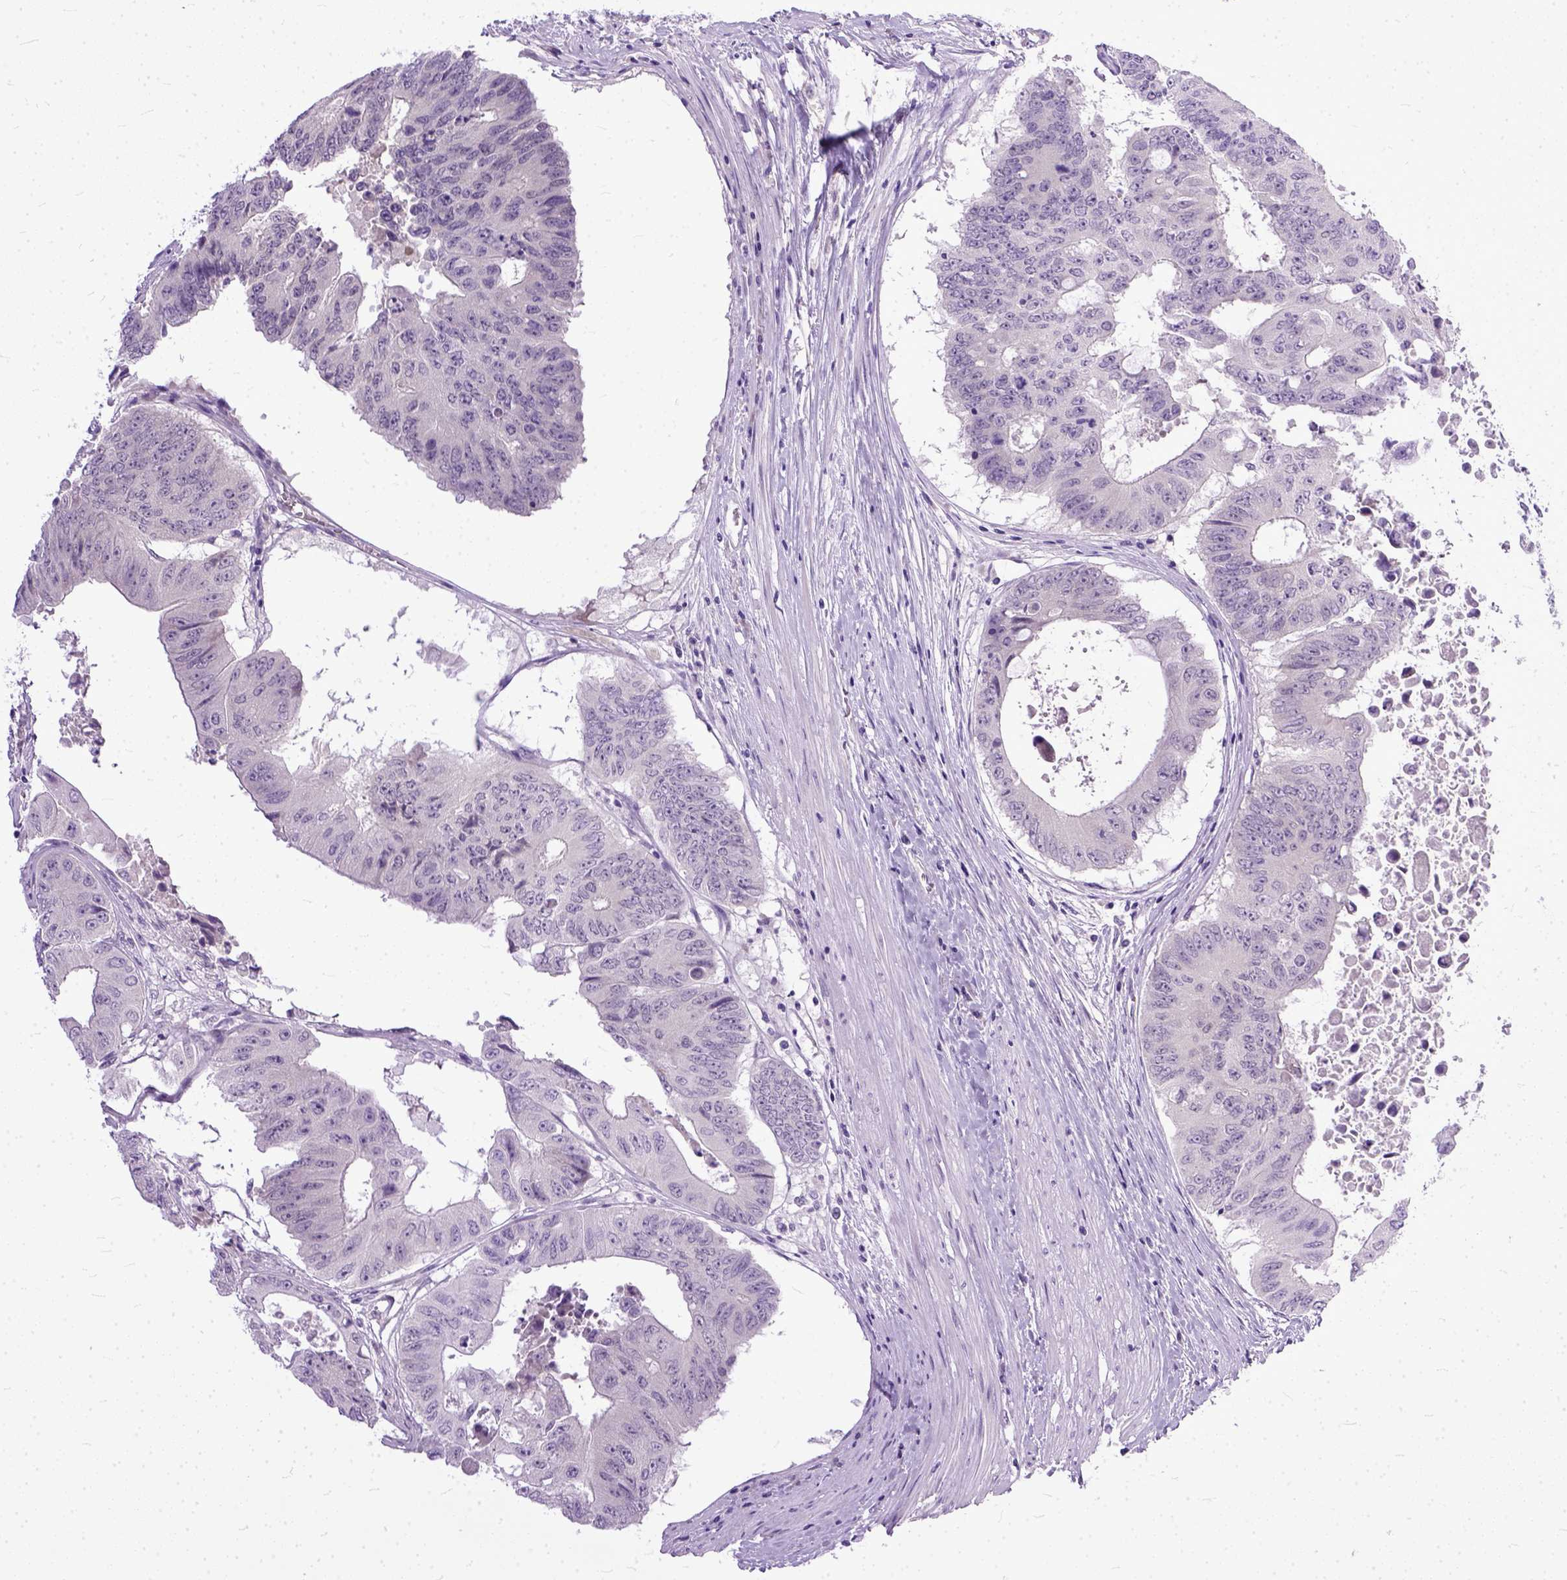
{"staining": {"intensity": "negative", "quantity": "none", "location": "none"}, "tissue": "colorectal cancer", "cell_type": "Tumor cells", "image_type": "cancer", "snomed": [{"axis": "morphology", "description": "Adenocarcinoma, NOS"}, {"axis": "topography", "description": "Rectum"}], "caption": "Immunohistochemistry (IHC) histopathology image of colorectal cancer stained for a protein (brown), which exhibits no staining in tumor cells.", "gene": "TCEAL7", "patient": {"sex": "male", "age": 59}}